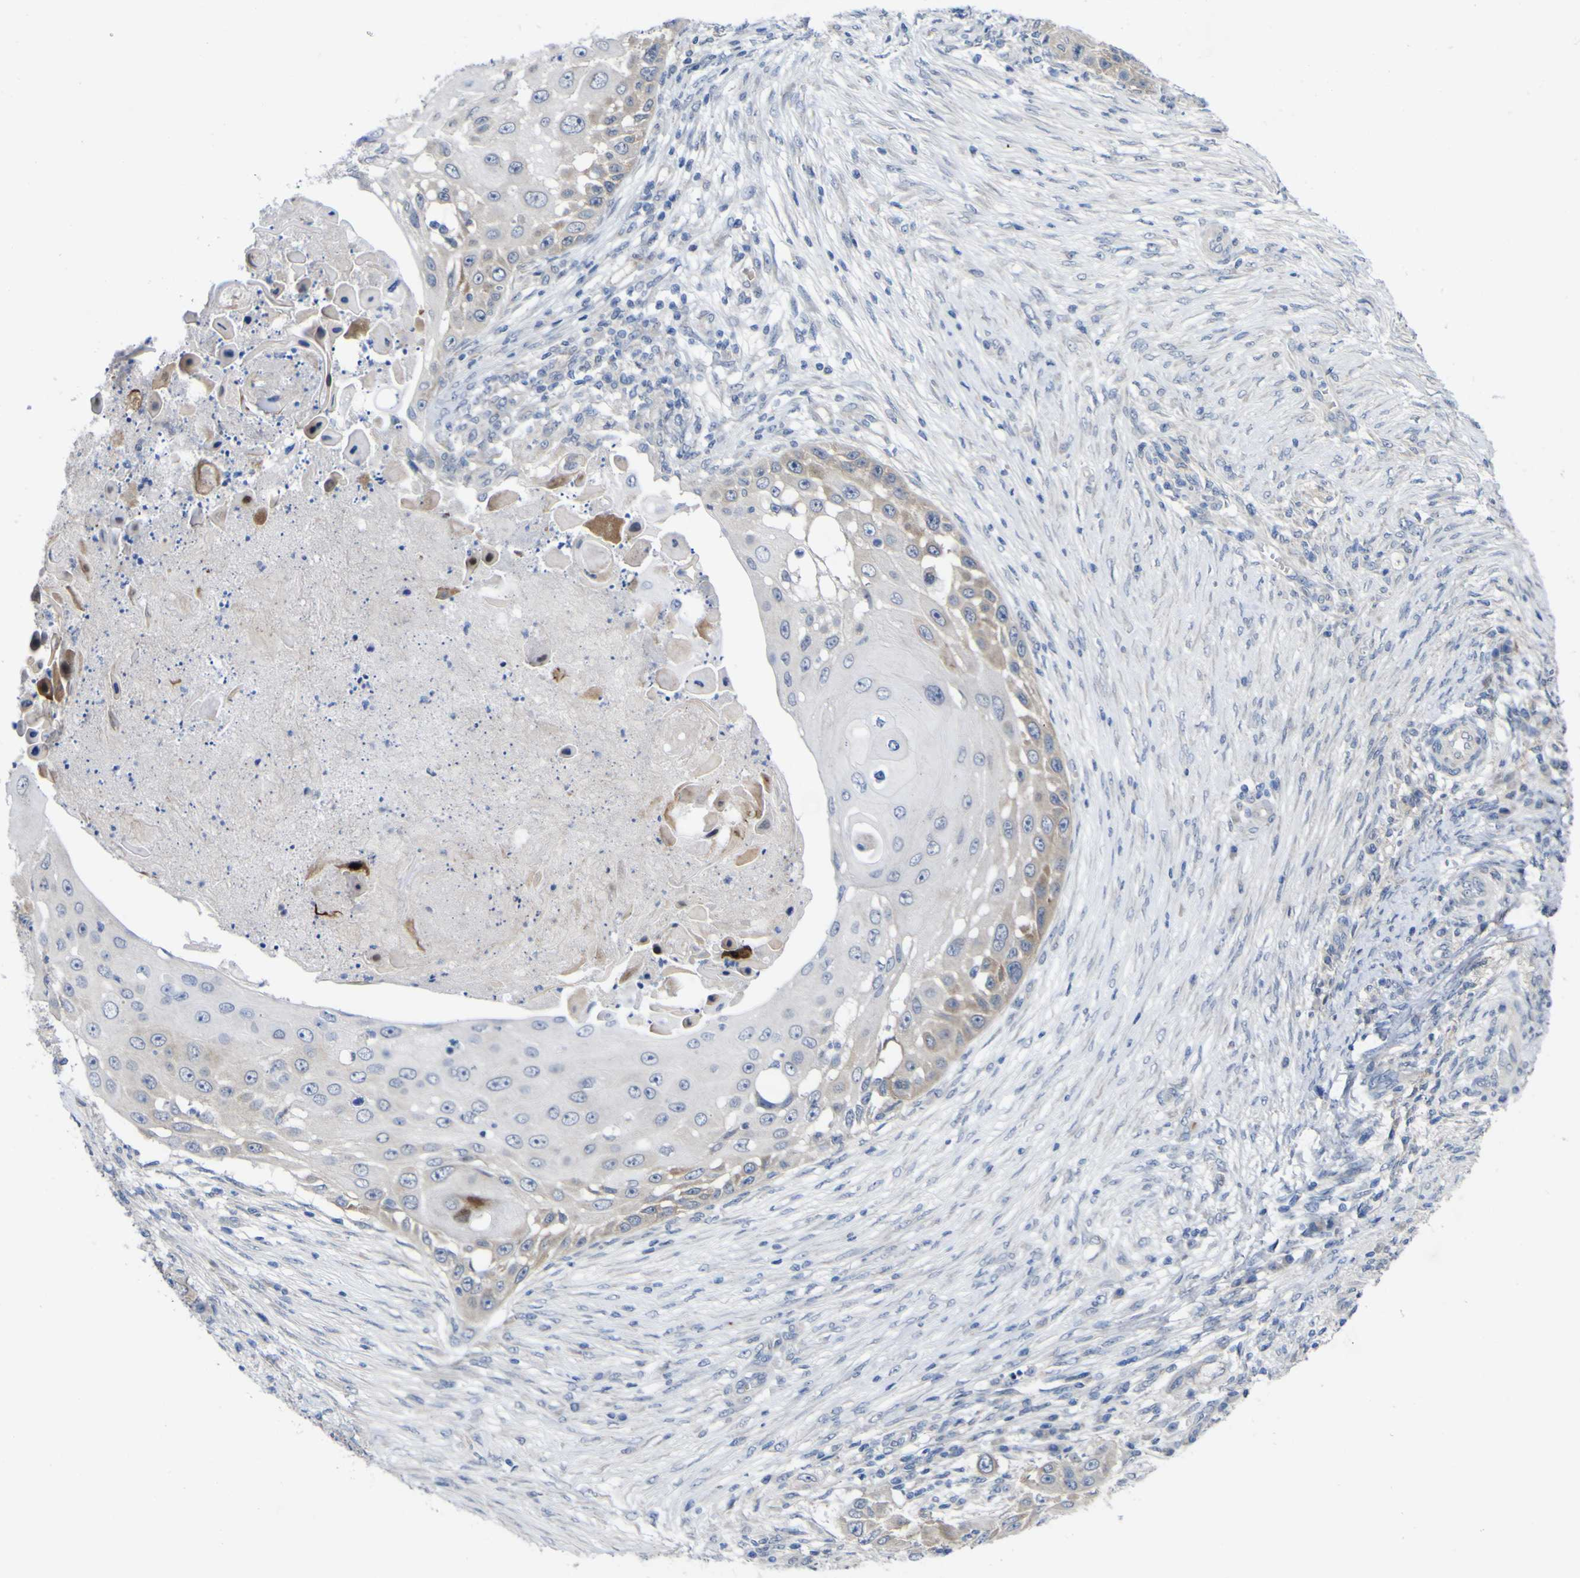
{"staining": {"intensity": "weak", "quantity": "<25%", "location": "cytoplasmic/membranous"}, "tissue": "skin cancer", "cell_type": "Tumor cells", "image_type": "cancer", "snomed": [{"axis": "morphology", "description": "Squamous cell carcinoma, NOS"}, {"axis": "topography", "description": "Skin"}], "caption": "IHC of human skin squamous cell carcinoma reveals no expression in tumor cells.", "gene": "NAV1", "patient": {"sex": "female", "age": 44}}